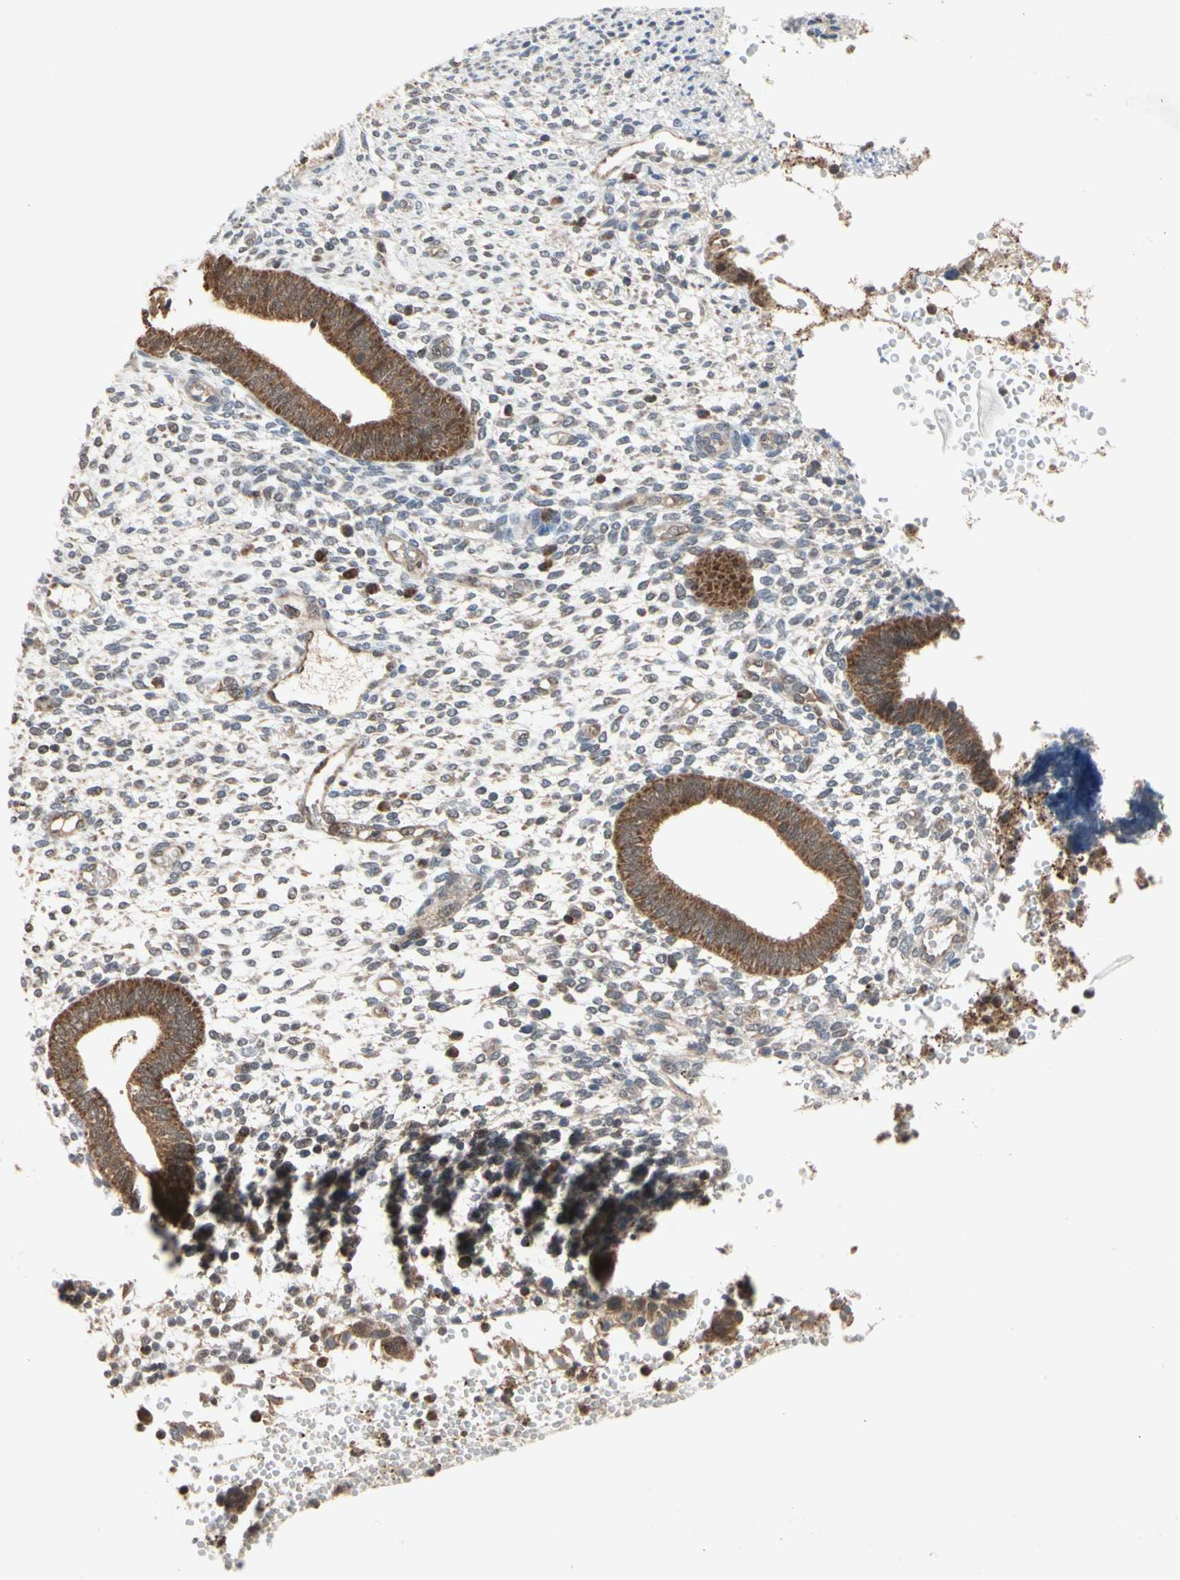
{"staining": {"intensity": "weak", "quantity": "<25%", "location": "cytoplasmic/membranous"}, "tissue": "endometrium", "cell_type": "Cells in endometrial stroma", "image_type": "normal", "snomed": [{"axis": "morphology", "description": "Normal tissue, NOS"}, {"axis": "topography", "description": "Endometrium"}], "caption": "DAB immunohistochemical staining of benign endometrium demonstrates no significant positivity in cells in endometrial stroma.", "gene": "MTHFS", "patient": {"sex": "female", "age": 35}}